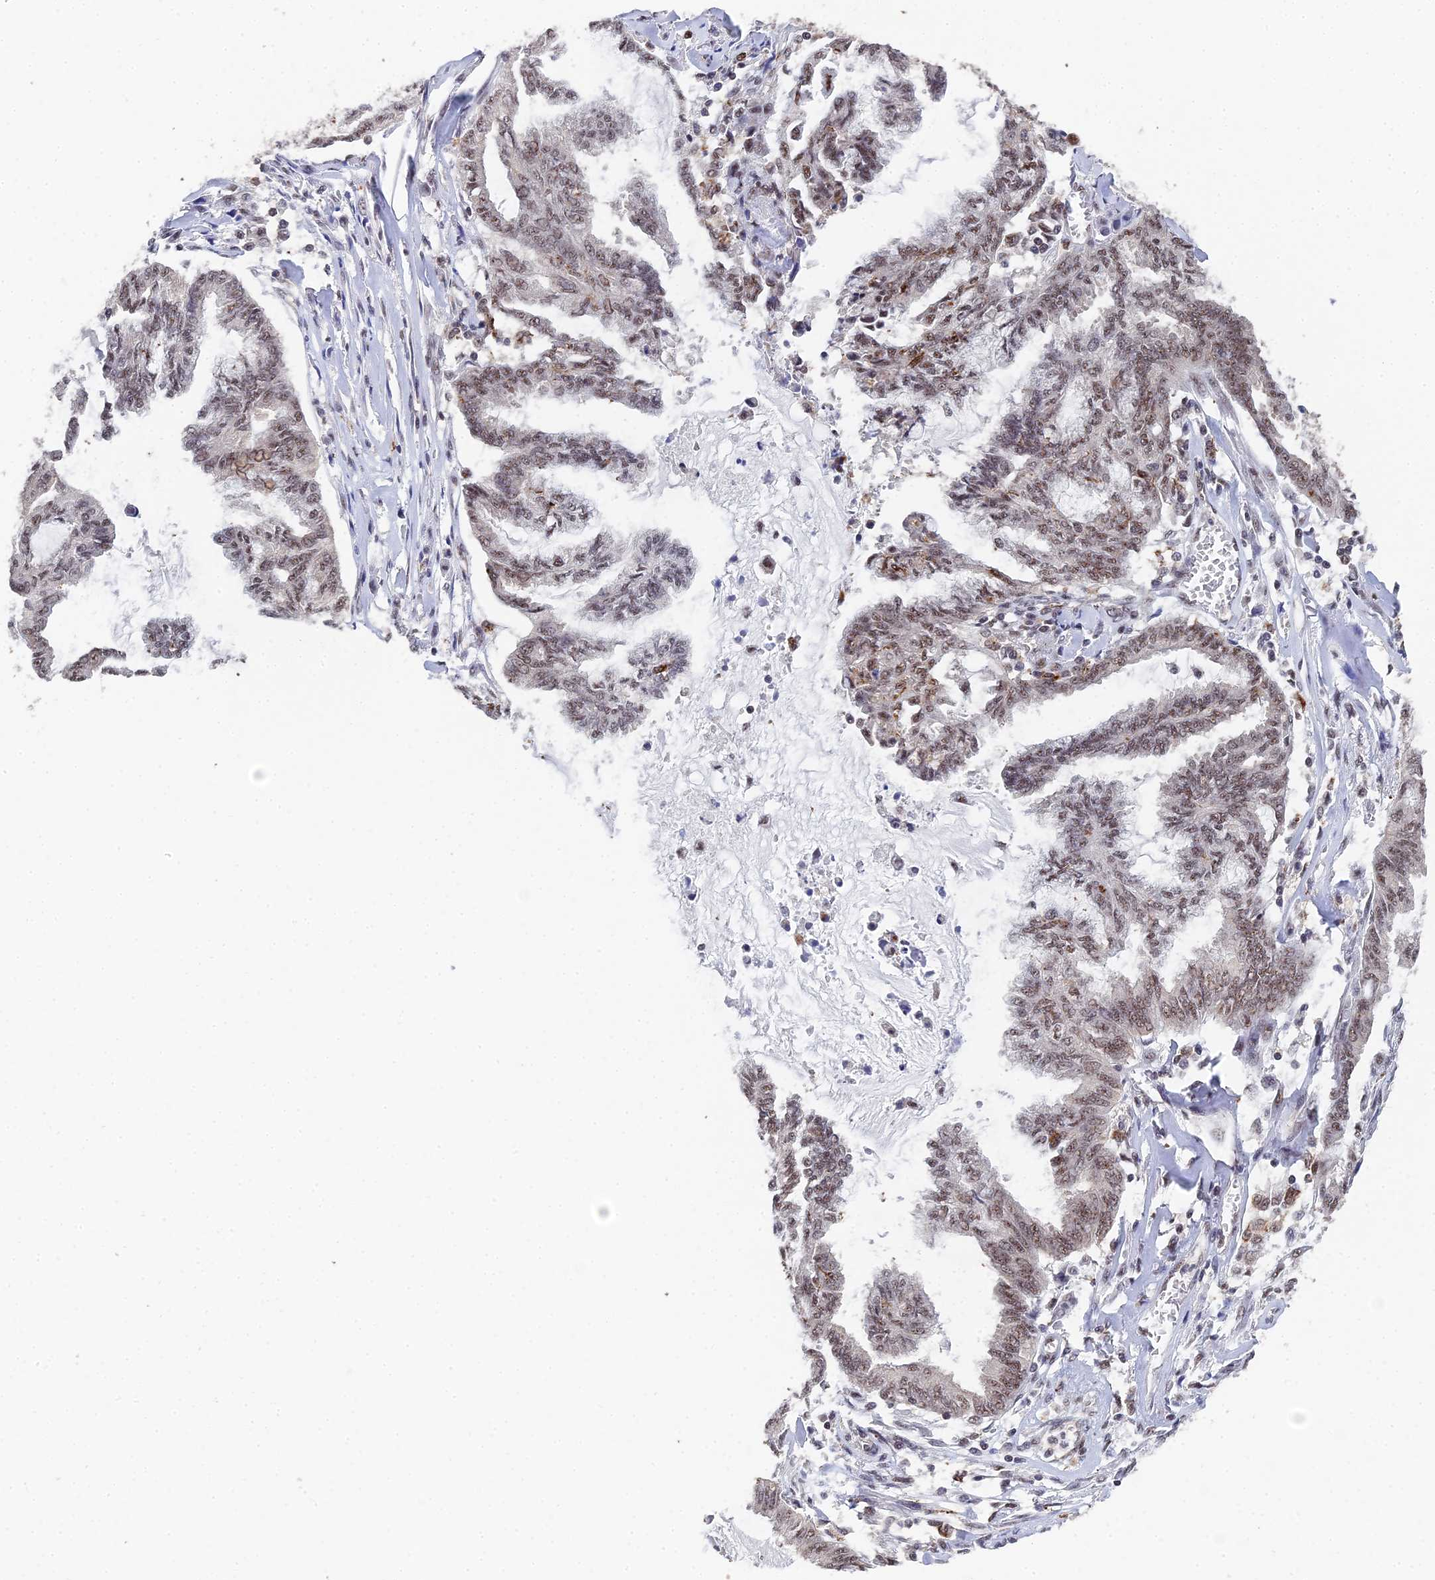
{"staining": {"intensity": "weak", "quantity": ">75%", "location": "nuclear"}, "tissue": "endometrial cancer", "cell_type": "Tumor cells", "image_type": "cancer", "snomed": [{"axis": "morphology", "description": "Adenocarcinoma, NOS"}, {"axis": "topography", "description": "Endometrium"}], "caption": "Immunohistochemistry (DAB (3,3'-diaminobenzidine)) staining of human endometrial cancer demonstrates weak nuclear protein expression in about >75% of tumor cells. Using DAB (3,3'-diaminobenzidine) (brown) and hematoxylin (blue) stains, captured at high magnification using brightfield microscopy.", "gene": "MAGOHB", "patient": {"sex": "female", "age": 86}}